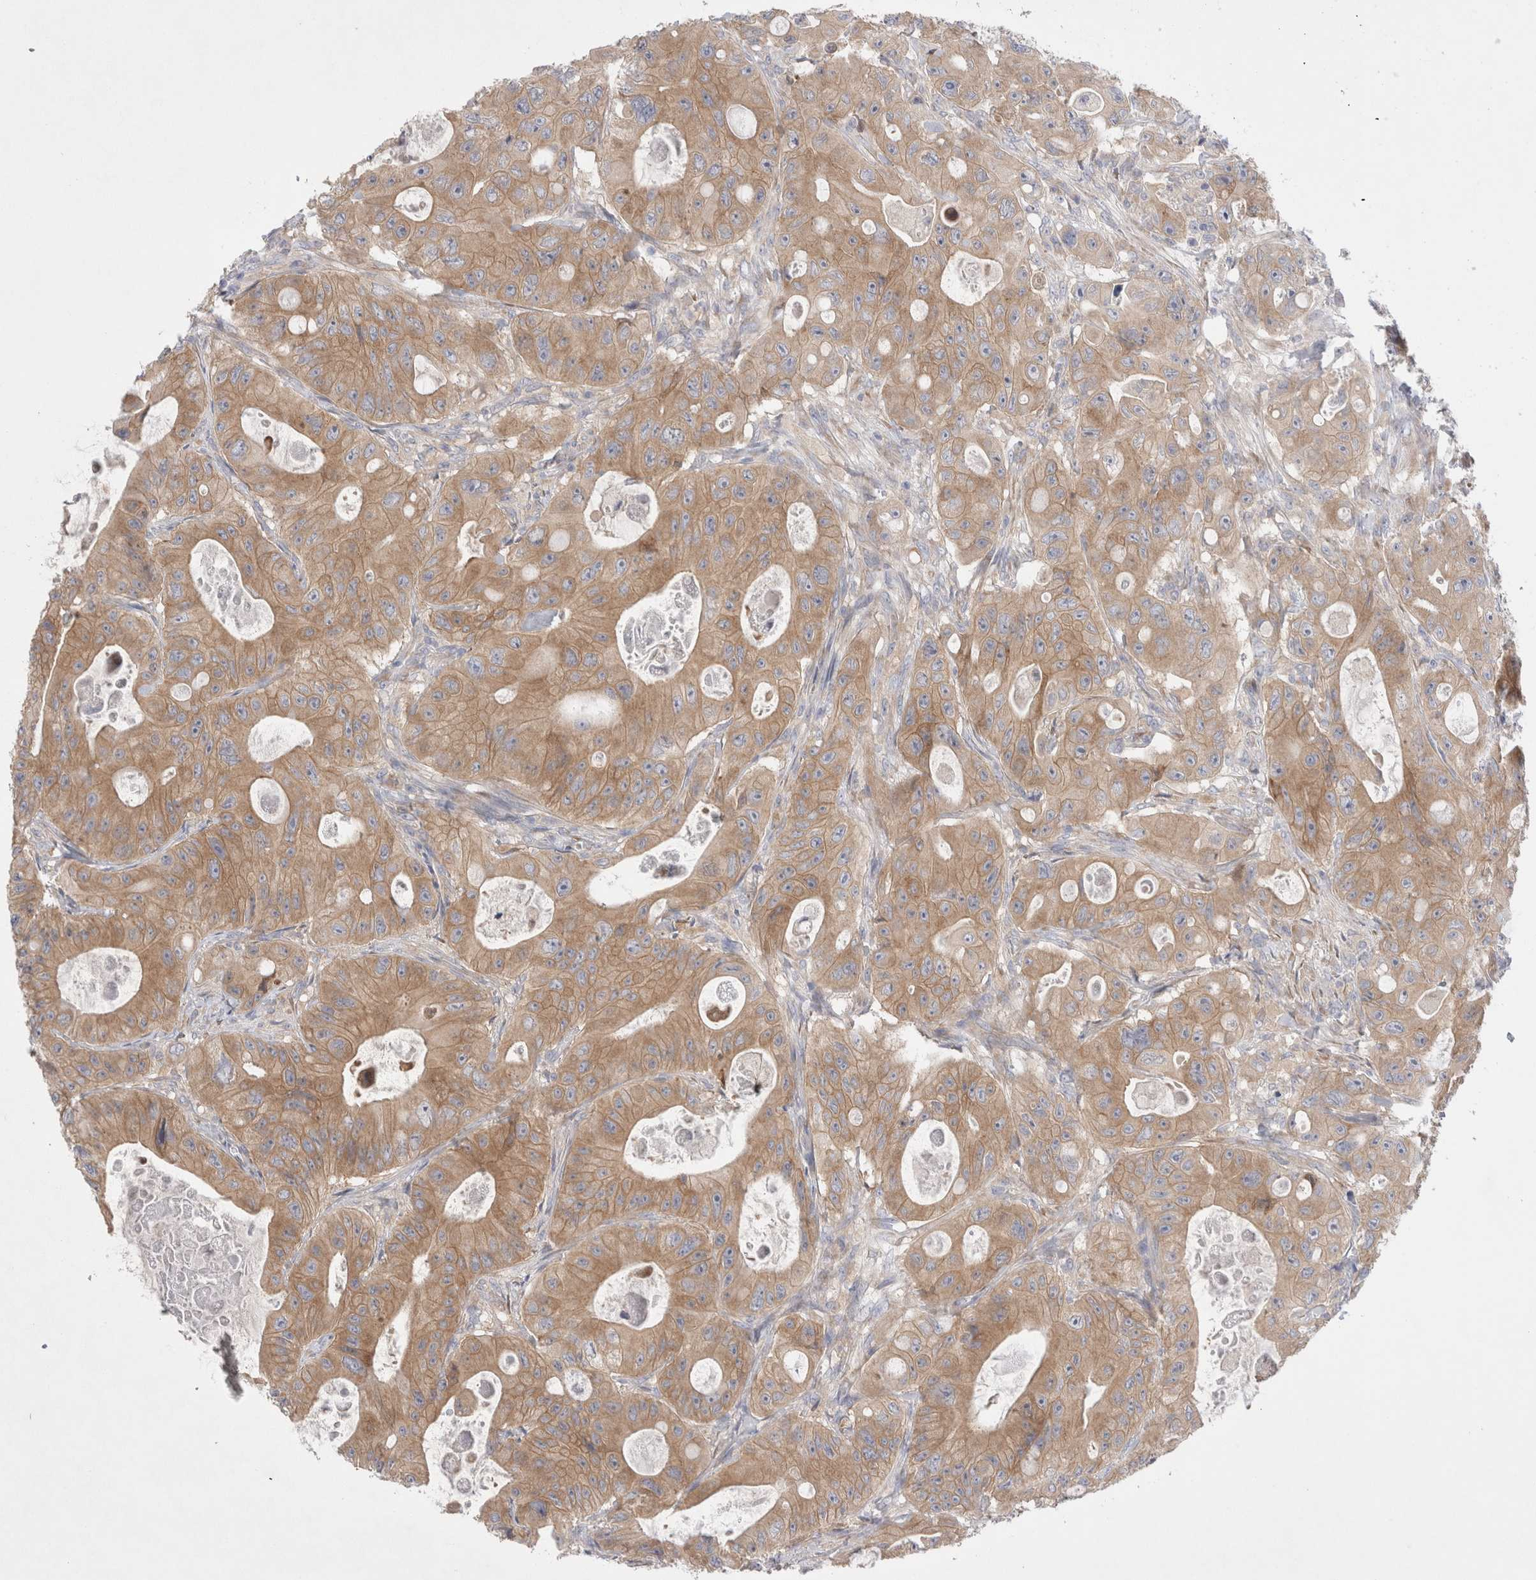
{"staining": {"intensity": "moderate", "quantity": ">75%", "location": "cytoplasmic/membranous"}, "tissue": "colorectal cancer", "cell_type": "Tumor cells", "image_type": "cancer", "snomed": [{"axis": "morphology", "description": "Adenocarcinoma, NOS"}, {"axis": "topography", "description": "Colon"}], "caption": "Immunohistochemistry (IHC) (DAB) staining of human colorectal cancer displays moderate cytoplasmic/membranous protein staining in about >75% of tumor cells.", "gene": "RBM12B", "patient": {"sex": "female", "age": 46}}